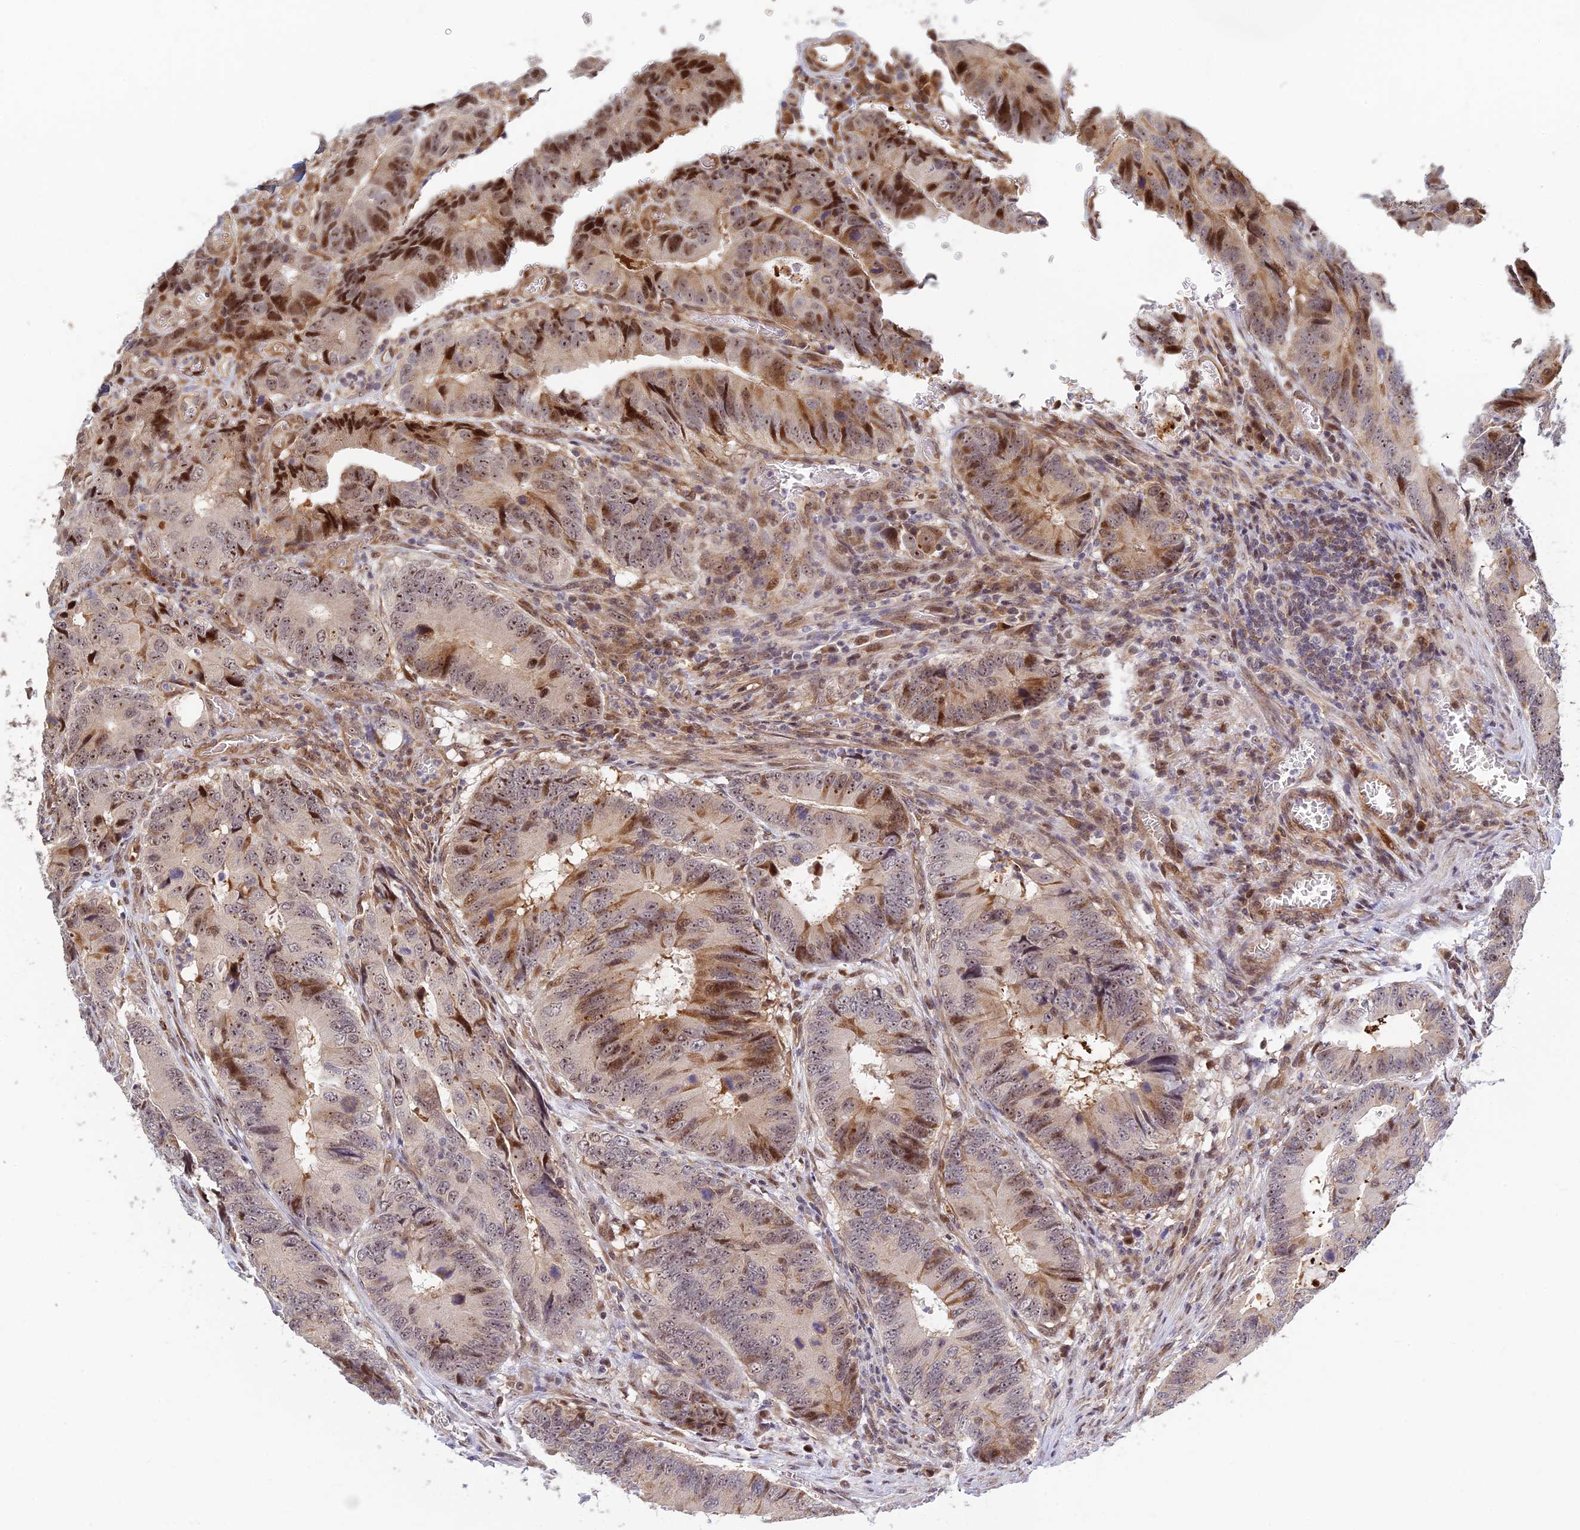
{"staining": {"intensity": "moderate", "quantity": "25%-75%", "location": "cytoplasmic/membranous,nuclear"}, "tissue": "colorectal cancer", "cell_type": "Tumor cells", "image_type": "cancer", "snomed": [{"axis": "morphology", "description": "Adenocarcinoma, NOS"}, {"axis": "topography", "description": "Colon"}], "caption": "Tumor cells reveal medium levels of moderate cytoplasmic/membranous and nuclear positivity in about 25%-75% of cells in human colorectal cancer.", "gene": "UFSP2", "patient": {"sex": "male", "age": 85}}